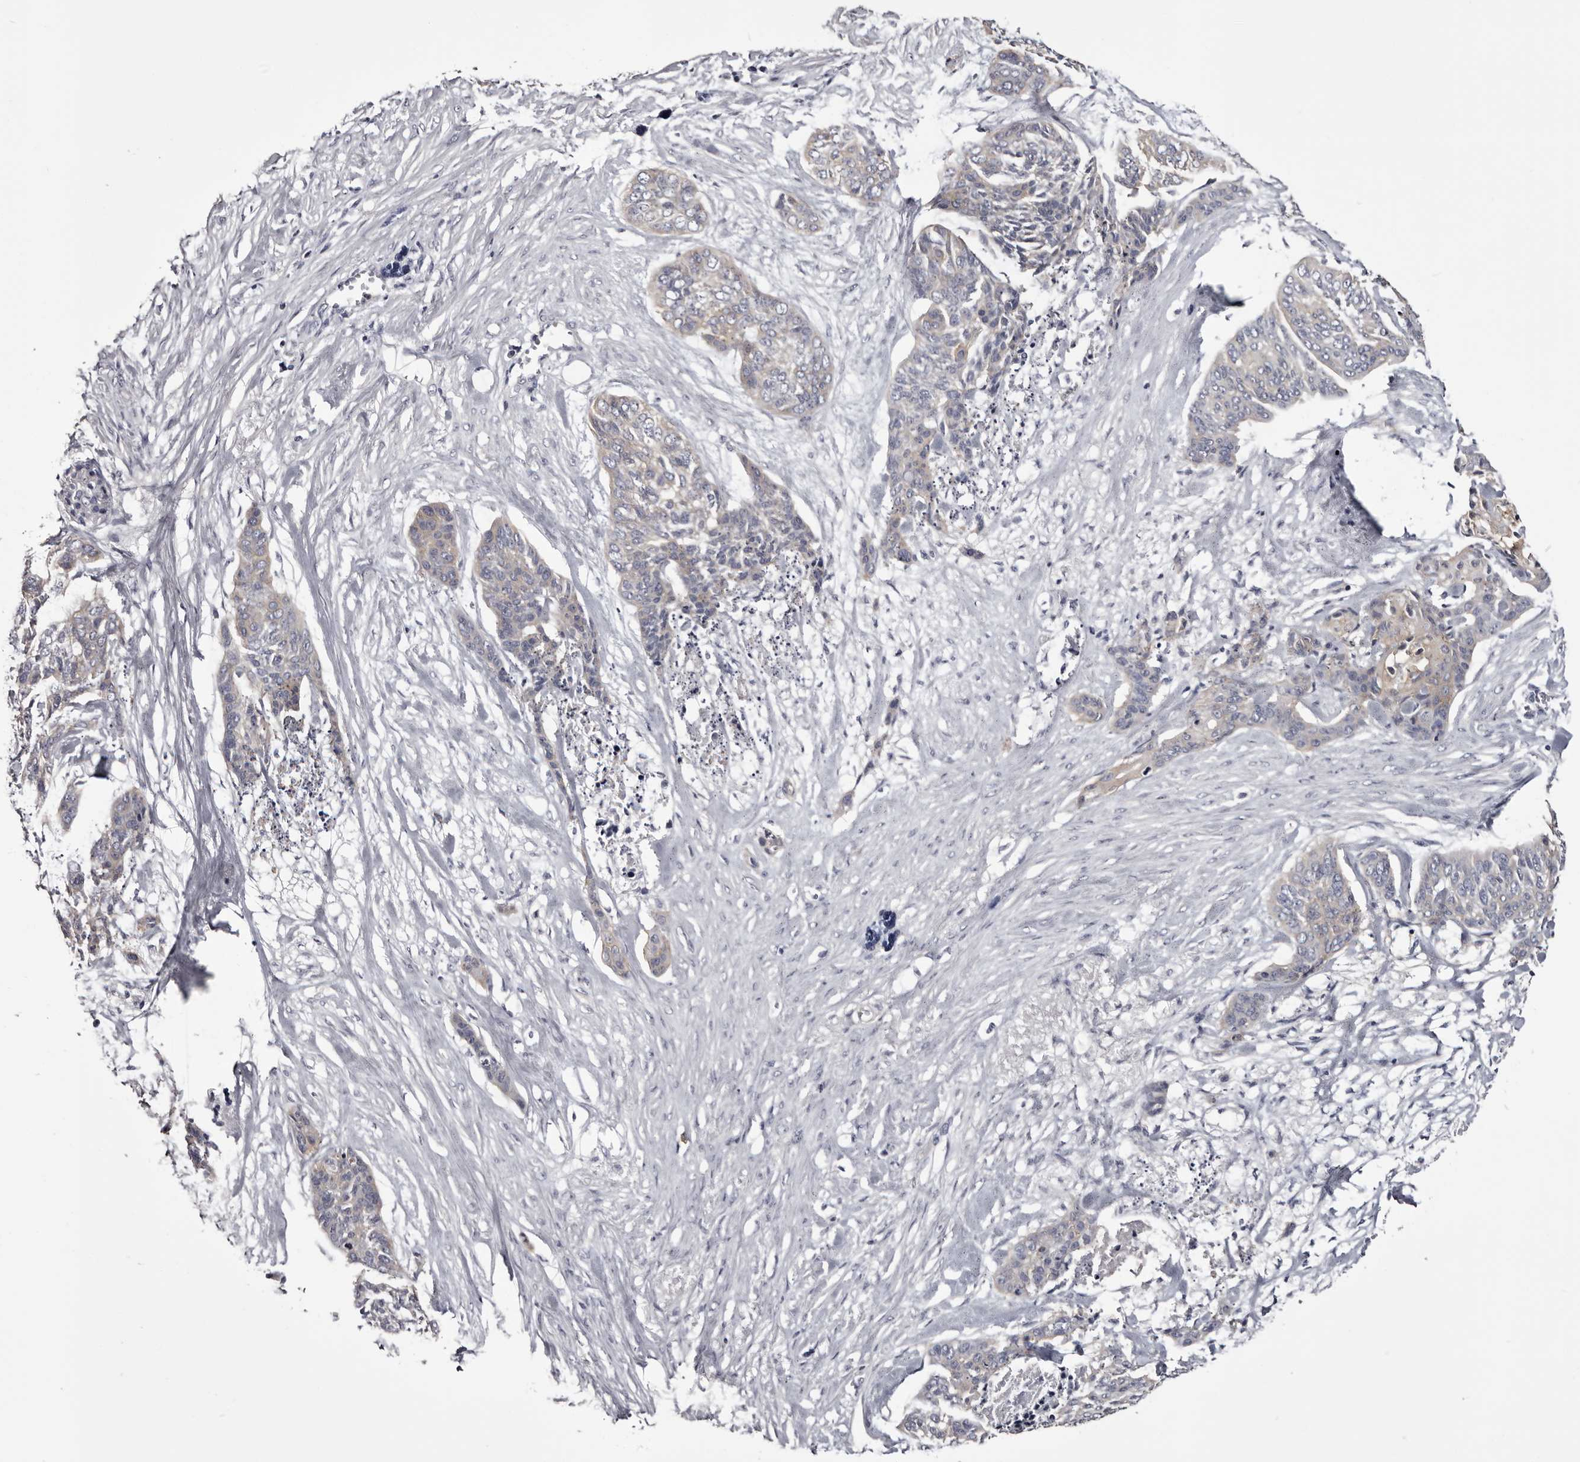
{"staining": {"intensity": "weak", "quantity": "<25%", "location": "cytoplasmic/membranous"}, "tissue": "skin cancer", "cell_type": "Tumor cells", "image_type": "cancer", "snomed": [{"axis": "morphology", "description": "Basal cell carcinoma"}, {"axis": "topography", "description": "Skin"}], "caption": "A photomicrograph of human skin basal cell carcinoma is negative for staining in tumor cells. (DAB immunohistochemistry (IHC), high magnification).", "gene": "LAD1", "patient": {"sex": "female", "age": 64}}